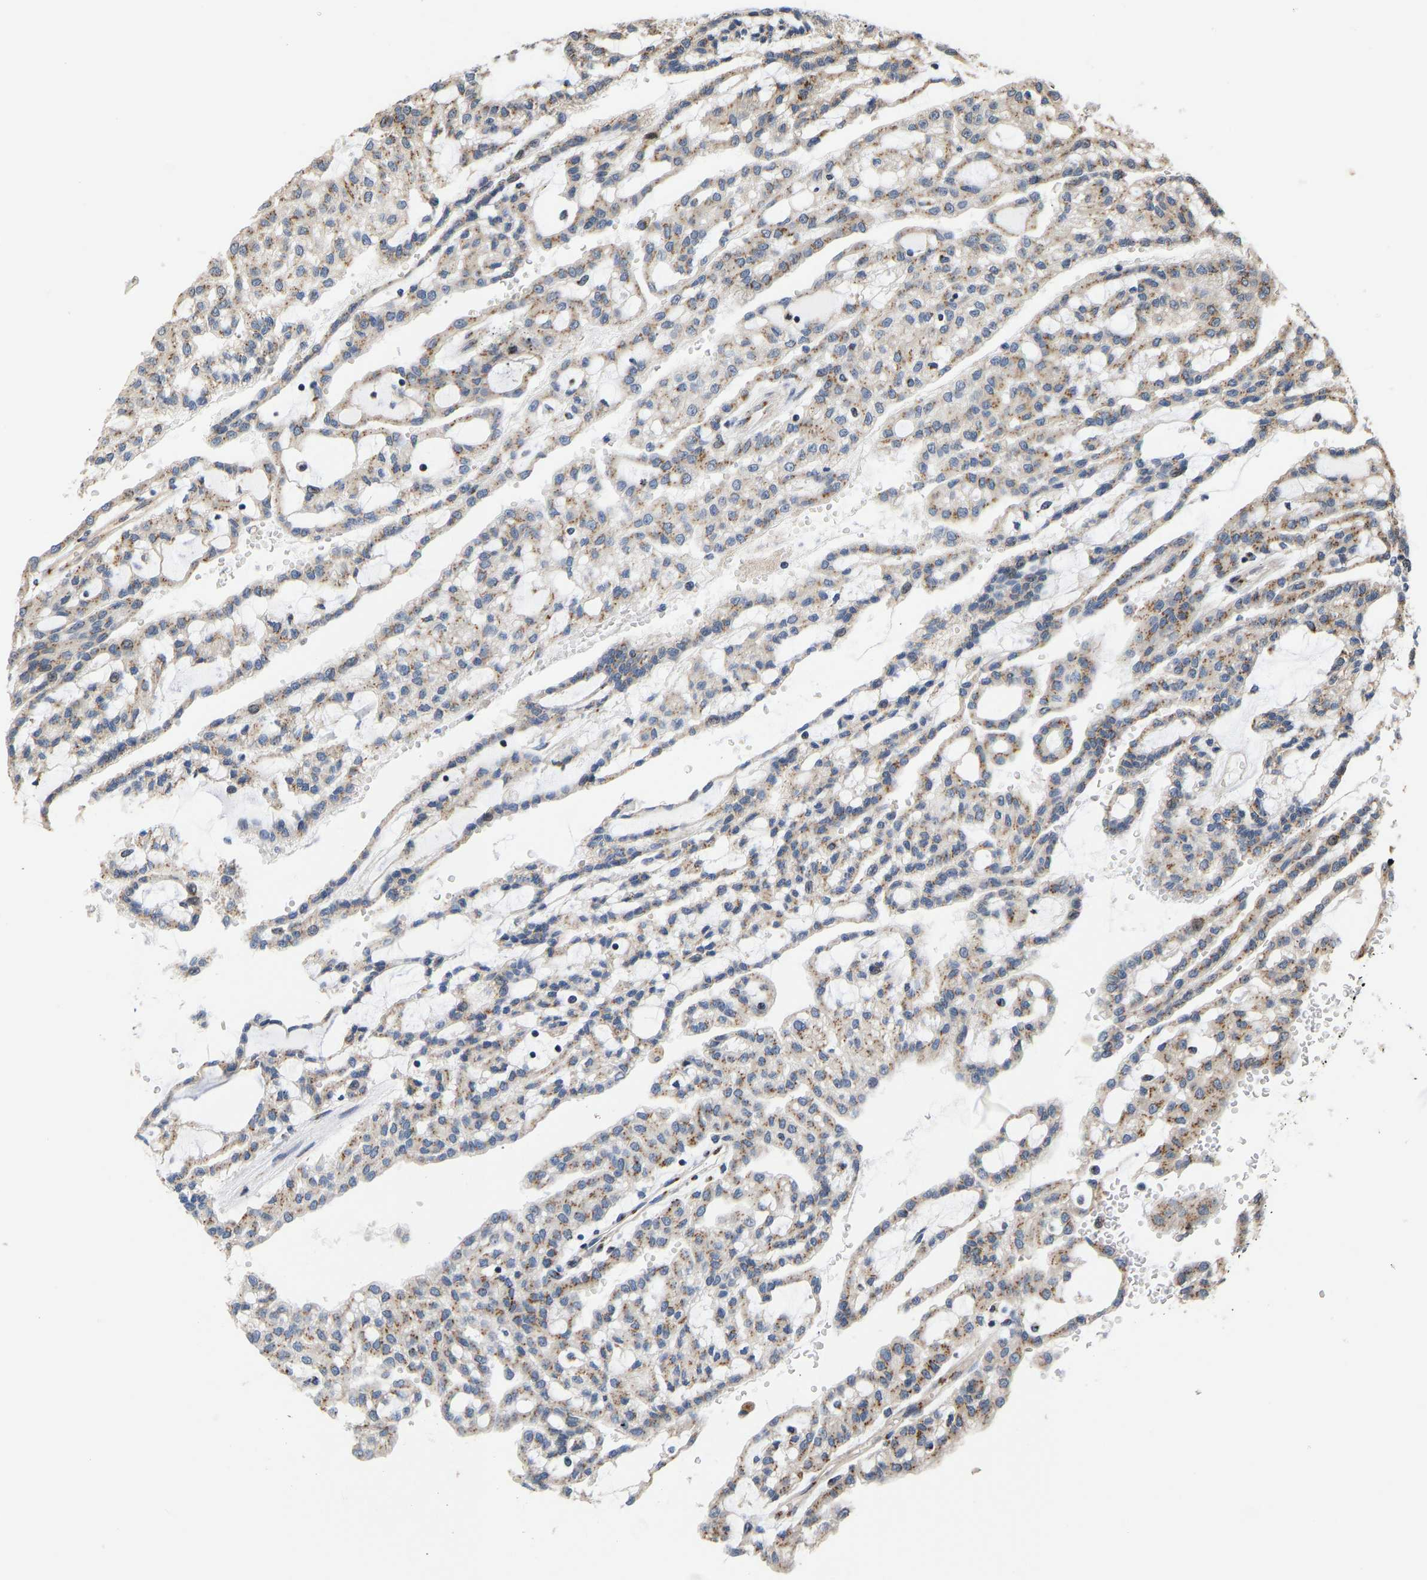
{"staining": {"intensity": "moderate", "quantity": ">75%", "location": "cytoplasmic/membranous"}, "tissue": "renal cancer", "cell_type": "Tumor cells", "image_type": "cancer", "snomed": [{"axis": "morphology", "description": "Adenocarcinoma, NOS"}, {"axis": "topography", "description": "Kidney"}], "caption": "Renal cancer (adenocarcinoma) stained for a protein exhibits moderate cytoplasmic/membranous positivity in tumor cells. Using DAB (brown) and hematoxylin (blue) stains, captured at high magnification using brightfield microscopy.", "gene": "YIPF4", "patient": {"sex": "male", "age": 63}}